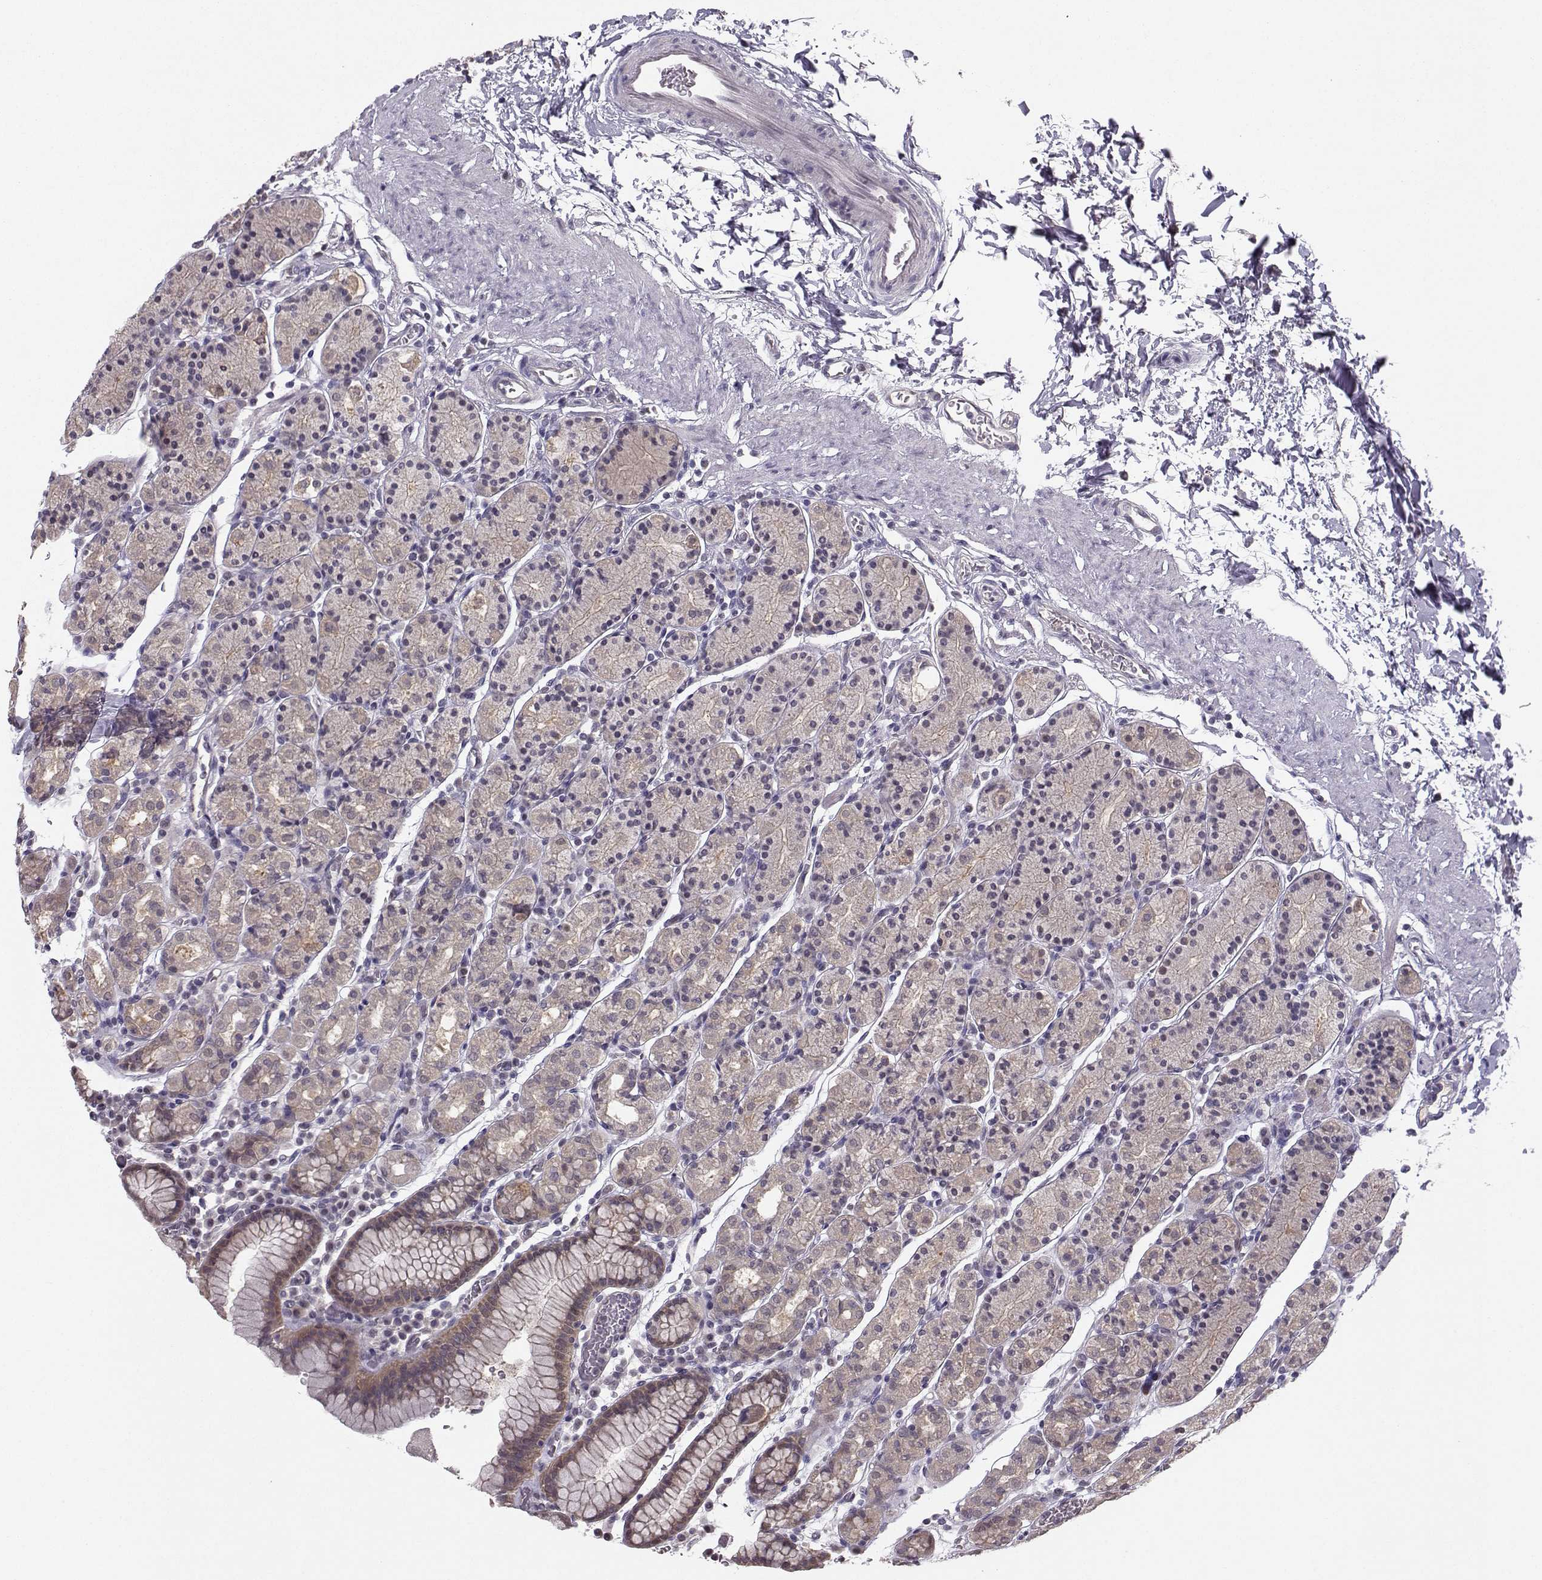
{"staining": {"intensity": "weak", "quantity": "25%-75%", "location": "cytoplasmic/membranous,nuclear"}, "tissue": "stomach", "cell_type": "Glandular cells", "image_type": "normal", "snomed": [{"axis": "morphology", "description": "Normal tissue, NOS"}, {"axis": "topography", "description": "Stomach, upper"}, {"axis": "topography", "description": "Stomach"}], "caption": "Stomach stained with IHC demonstrates weak cytoplasmic/membranous,nuclear staining in approximately 25%-75% of glandular cells. The protein of interest is stained brown, and the nuclei are stained in blue (DAB (3,3'-diaminobenzidine) IHC with brightfield microscopy, high magnification).", "gene": "PKP2", "patient": {"sex": "male", "age": 62}}